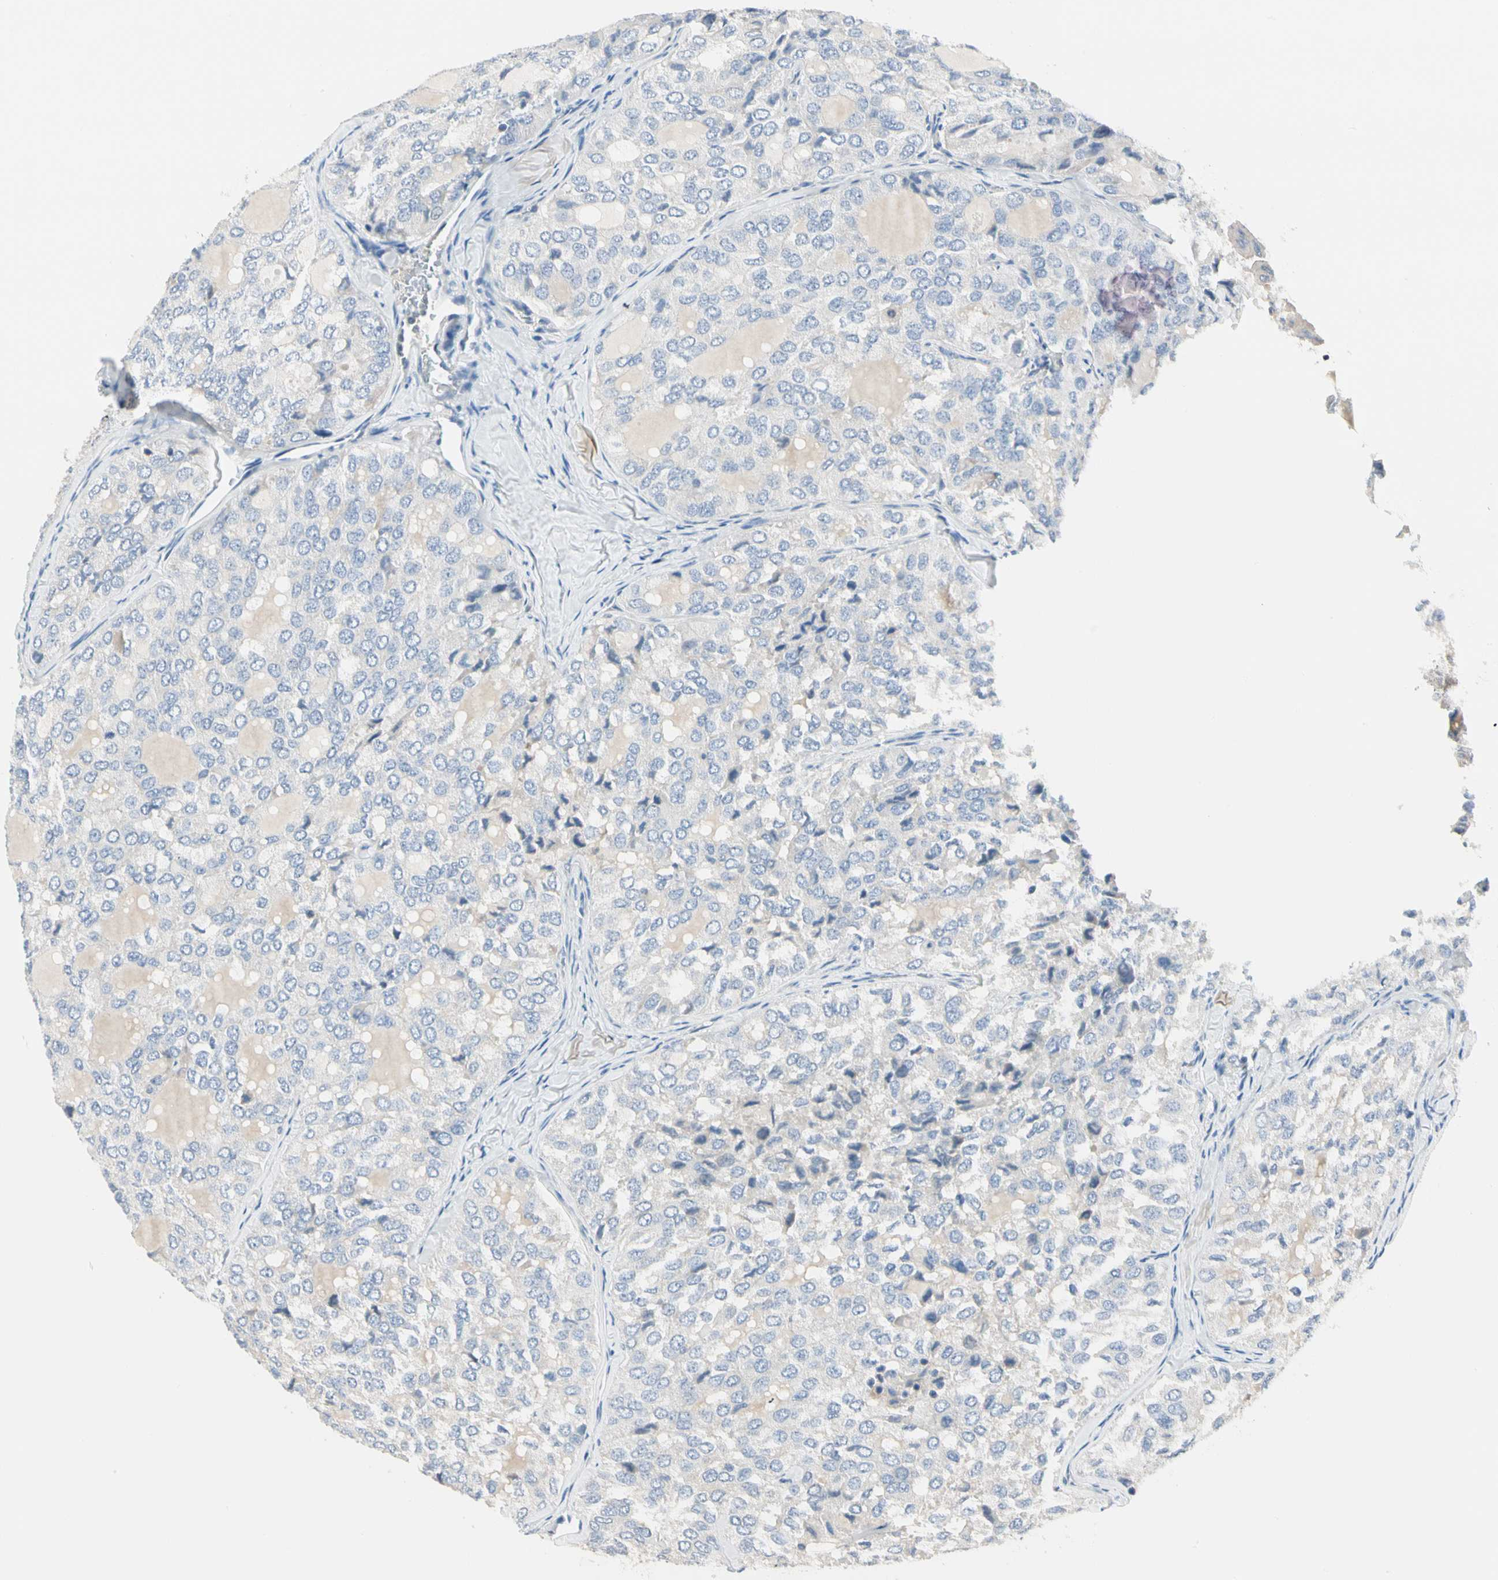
{"staining": {"intensity": "negative", "quantity": "none", "location": "none"}, "tissue": "thyroid cancer", "cell_type": "Tumor cells", "image_type": "cancer", "snomed": [{"axis": "morphology", "description": "Follicular adenoma carcinoma, NOS"}, {"axis": "topography", "description": "Thyroid gland"}], "caption": "Histopathology image shows no protein expression in tumor cells of thyroid follicular adenoma carcinoma tissue.", "gene": "GPR153", "patient": {"sex": "male", "age": 75}}